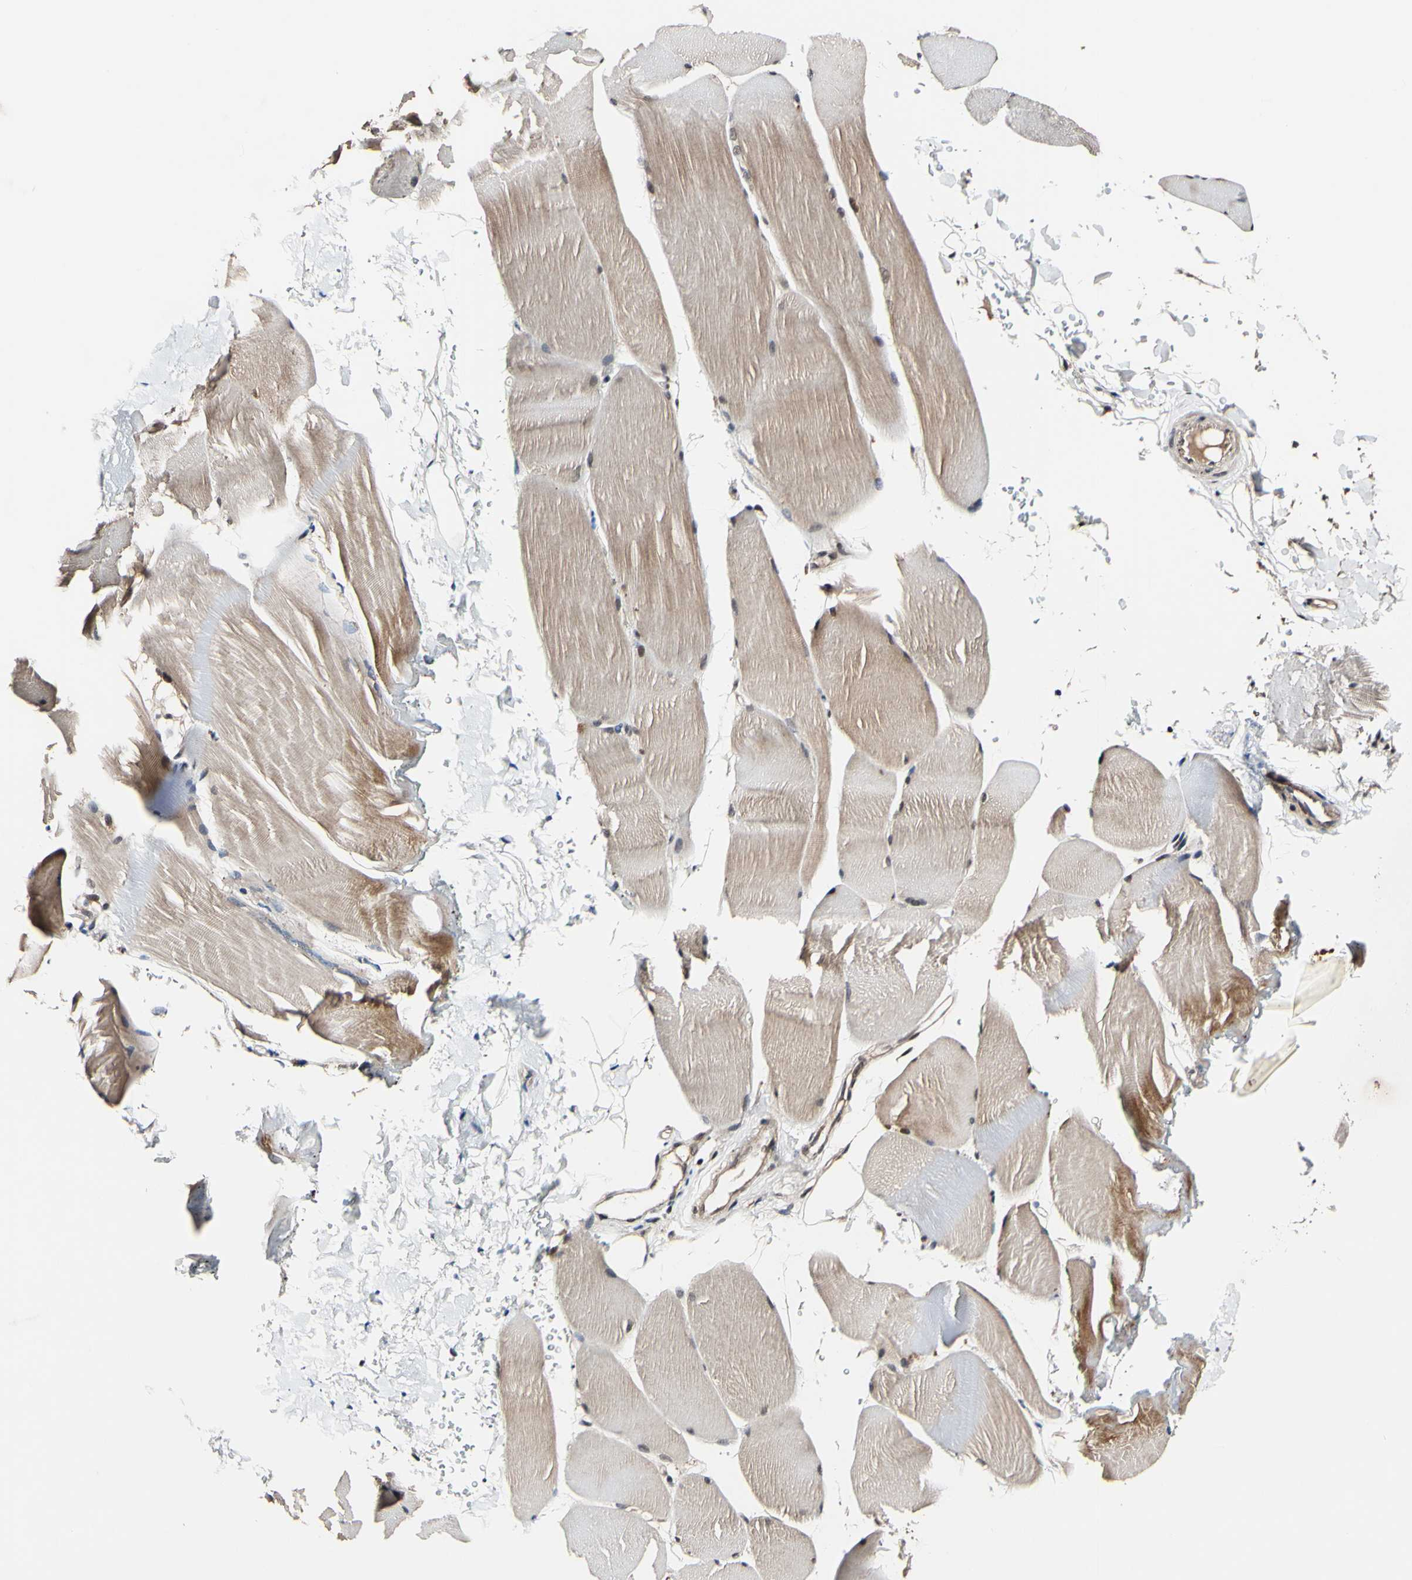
{"staining": {"intensity": "weak", "quantity": ">75%", "location": "cytoplasmic/membranous"}, "tissue": "skeletal muscle", "cell_type": "Myocytes", "image_type": "normal", "snomed": [{"axis": "morphology", "description": "Normal tissue, NOS"}, {"axis": "topography", "description": "Skin"}, {"axis": "topography", "description": "Skeletal muscle"}], "caption": "This histopathology image reveals normal skeletal muscle stained with IHC to label a protein in brown. The cytoplasmic/membranous of myocytes show weak positivity for the protein. Nuclei are counter-stained blue.", "gene": "PSMD10", "patient": {"sex": "male", "age": 83}}